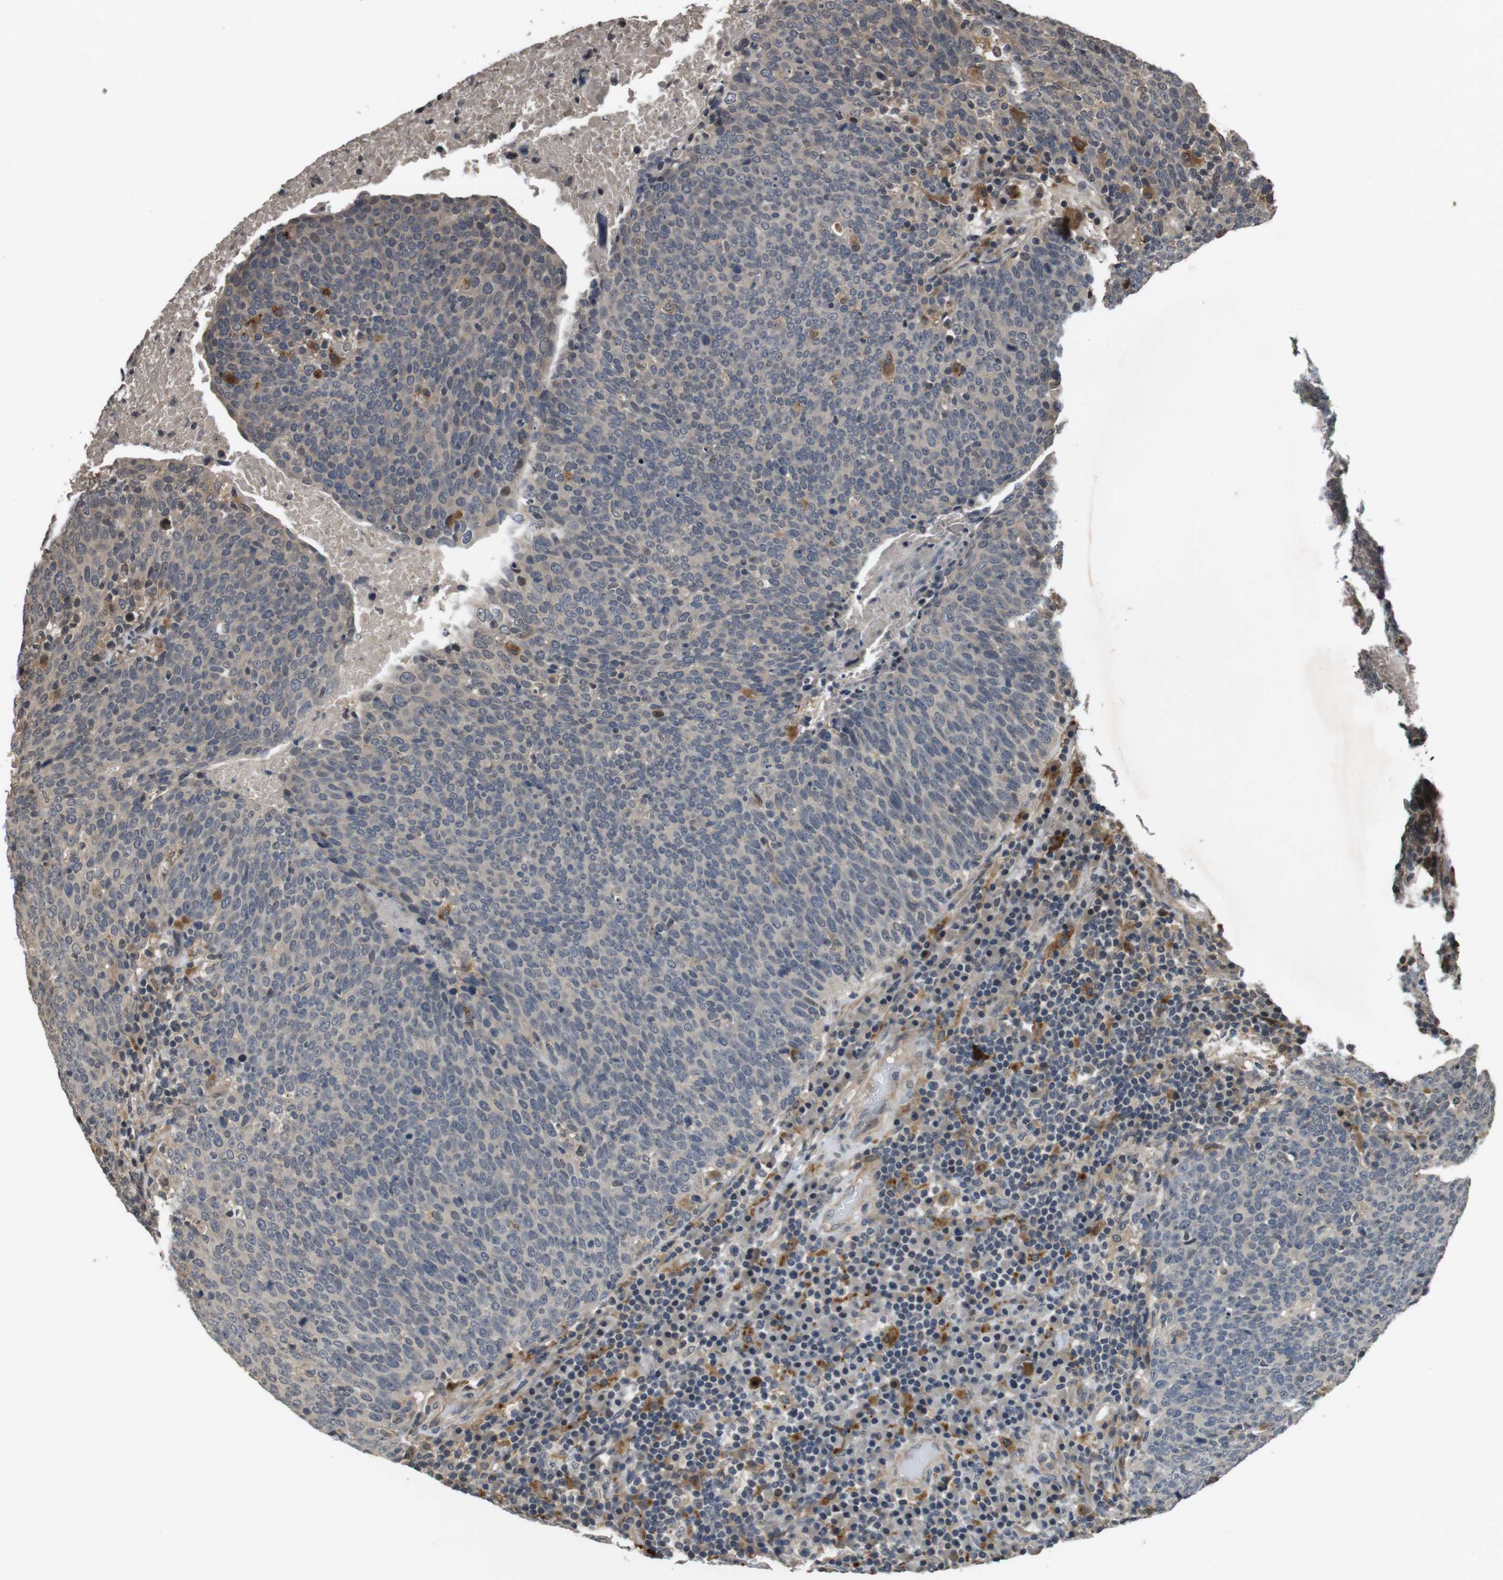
{"staining": {"intensity": "weak", "quantity": ">75%", "location": "cytoplasmic/membranous"}, "tissue": "head and neck cancer", "cell_type": "Tumor cells", "image_type": "cancer", "snomed": [{"axis": "morphology", "description": "Squamous cell carcinoma, NOS"}, {"axis": "morphology", "description": "Squamous cell carcinoma, metastatic, NOS"}, {"axis": "topography", "description": "Lymph node"}, {"axis": "topography", "description": "Head-Neck"}], "caption": "An IHC image of tumor tissue is shown. Protein staining in brown highlights weak cytoplasmic/membranous positivity in head and neck squamous cell carcinoma within tumor cells.", "gene": "FZD10", "patient": {"sex": "male", "age": 62}}